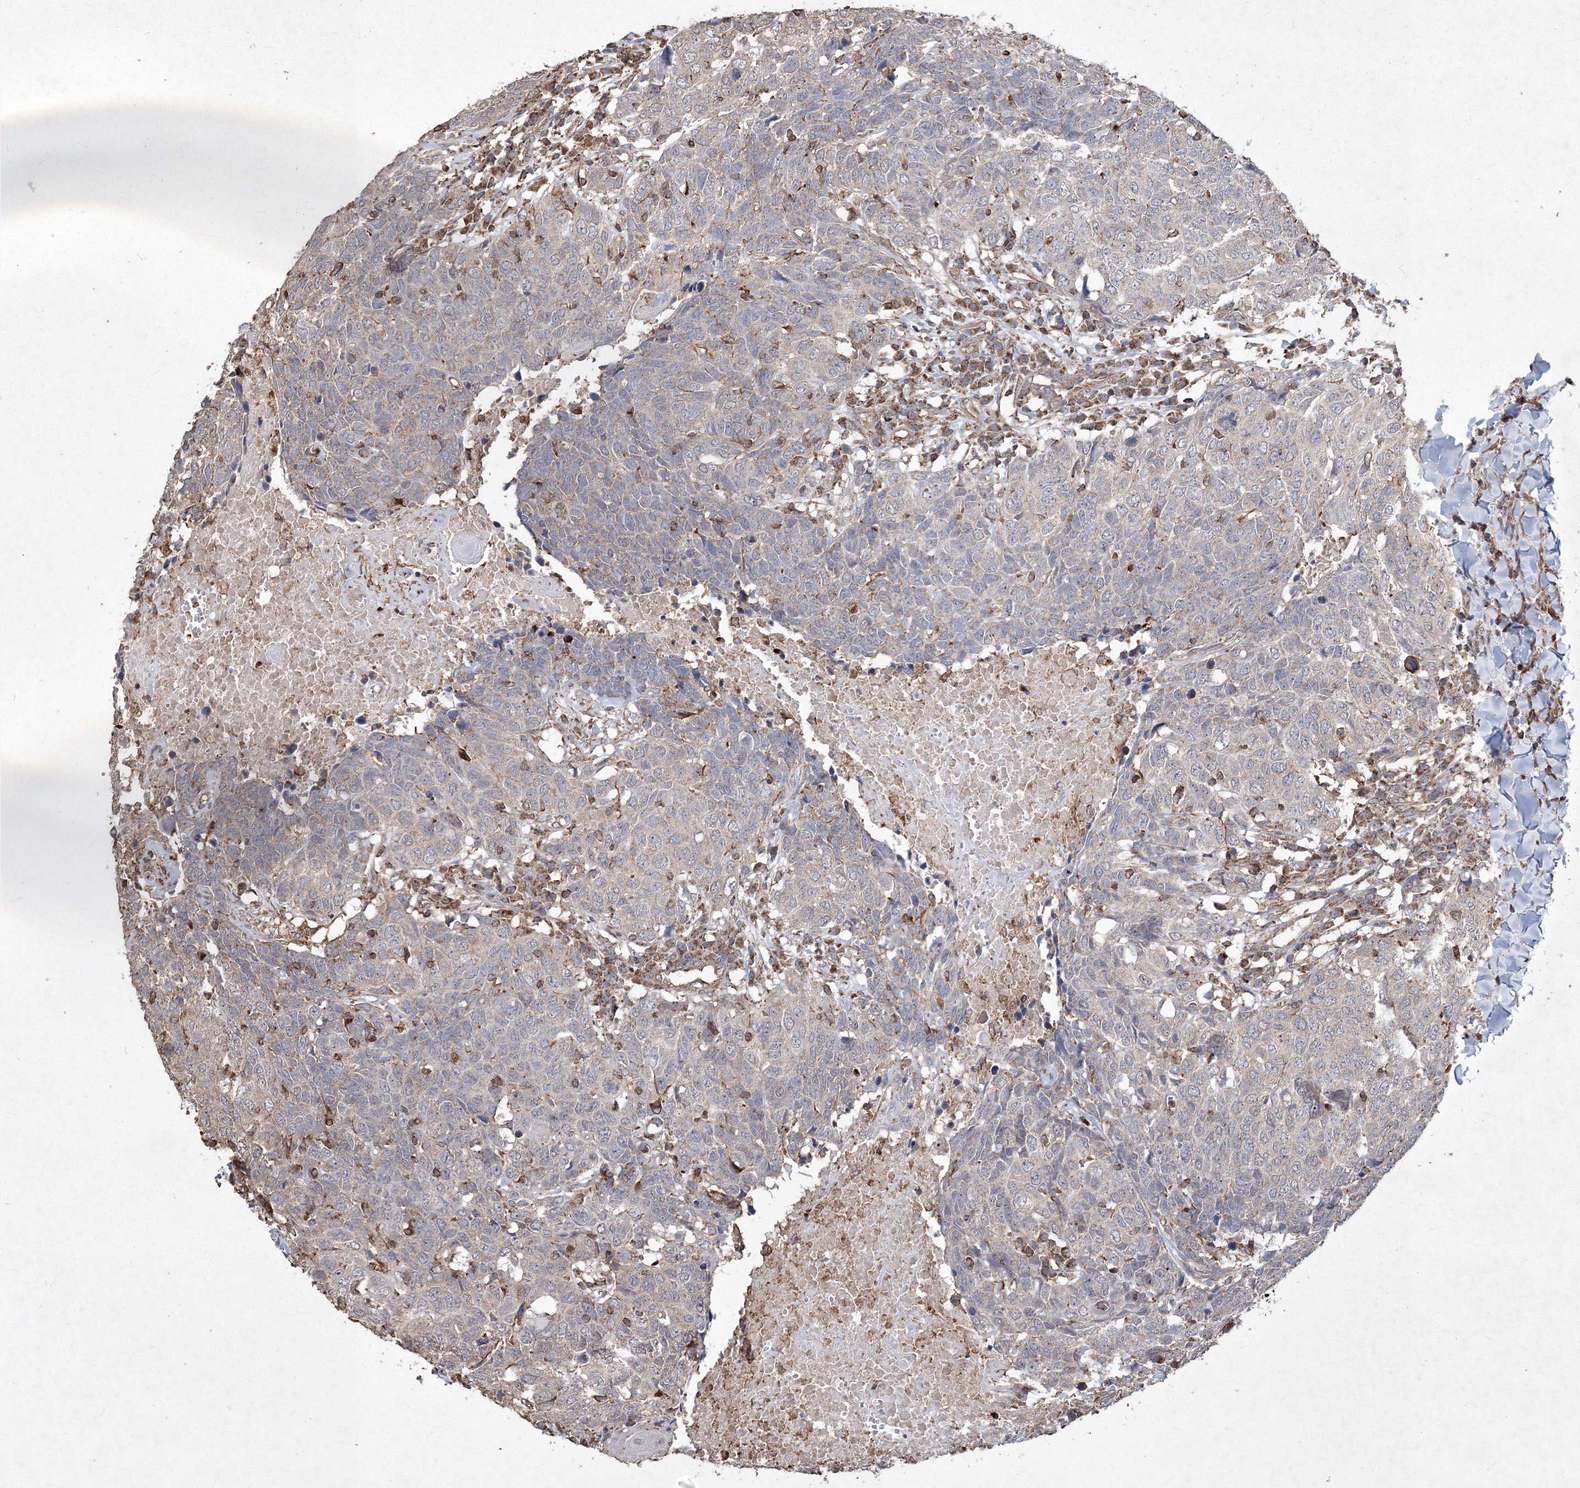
{"staining": {"intensity": "negative", "quantity": "none", "location": "none"}, "tissue": "head and neck cancer", "cell_type": "Tumor cells", "image_type": "cancer", "snomed": [{"axis": "morphology", "description": "Squamous cell carcinoma, NOS"}, {"axis": "topography", "description": "Head-Neck"}], "caption": "Tumor cells are negative for brown protein staining in squamous cell carcinoma (head and neck).", "gene": "TMEM139", "patient": {"sex": "male", "age": 66}}